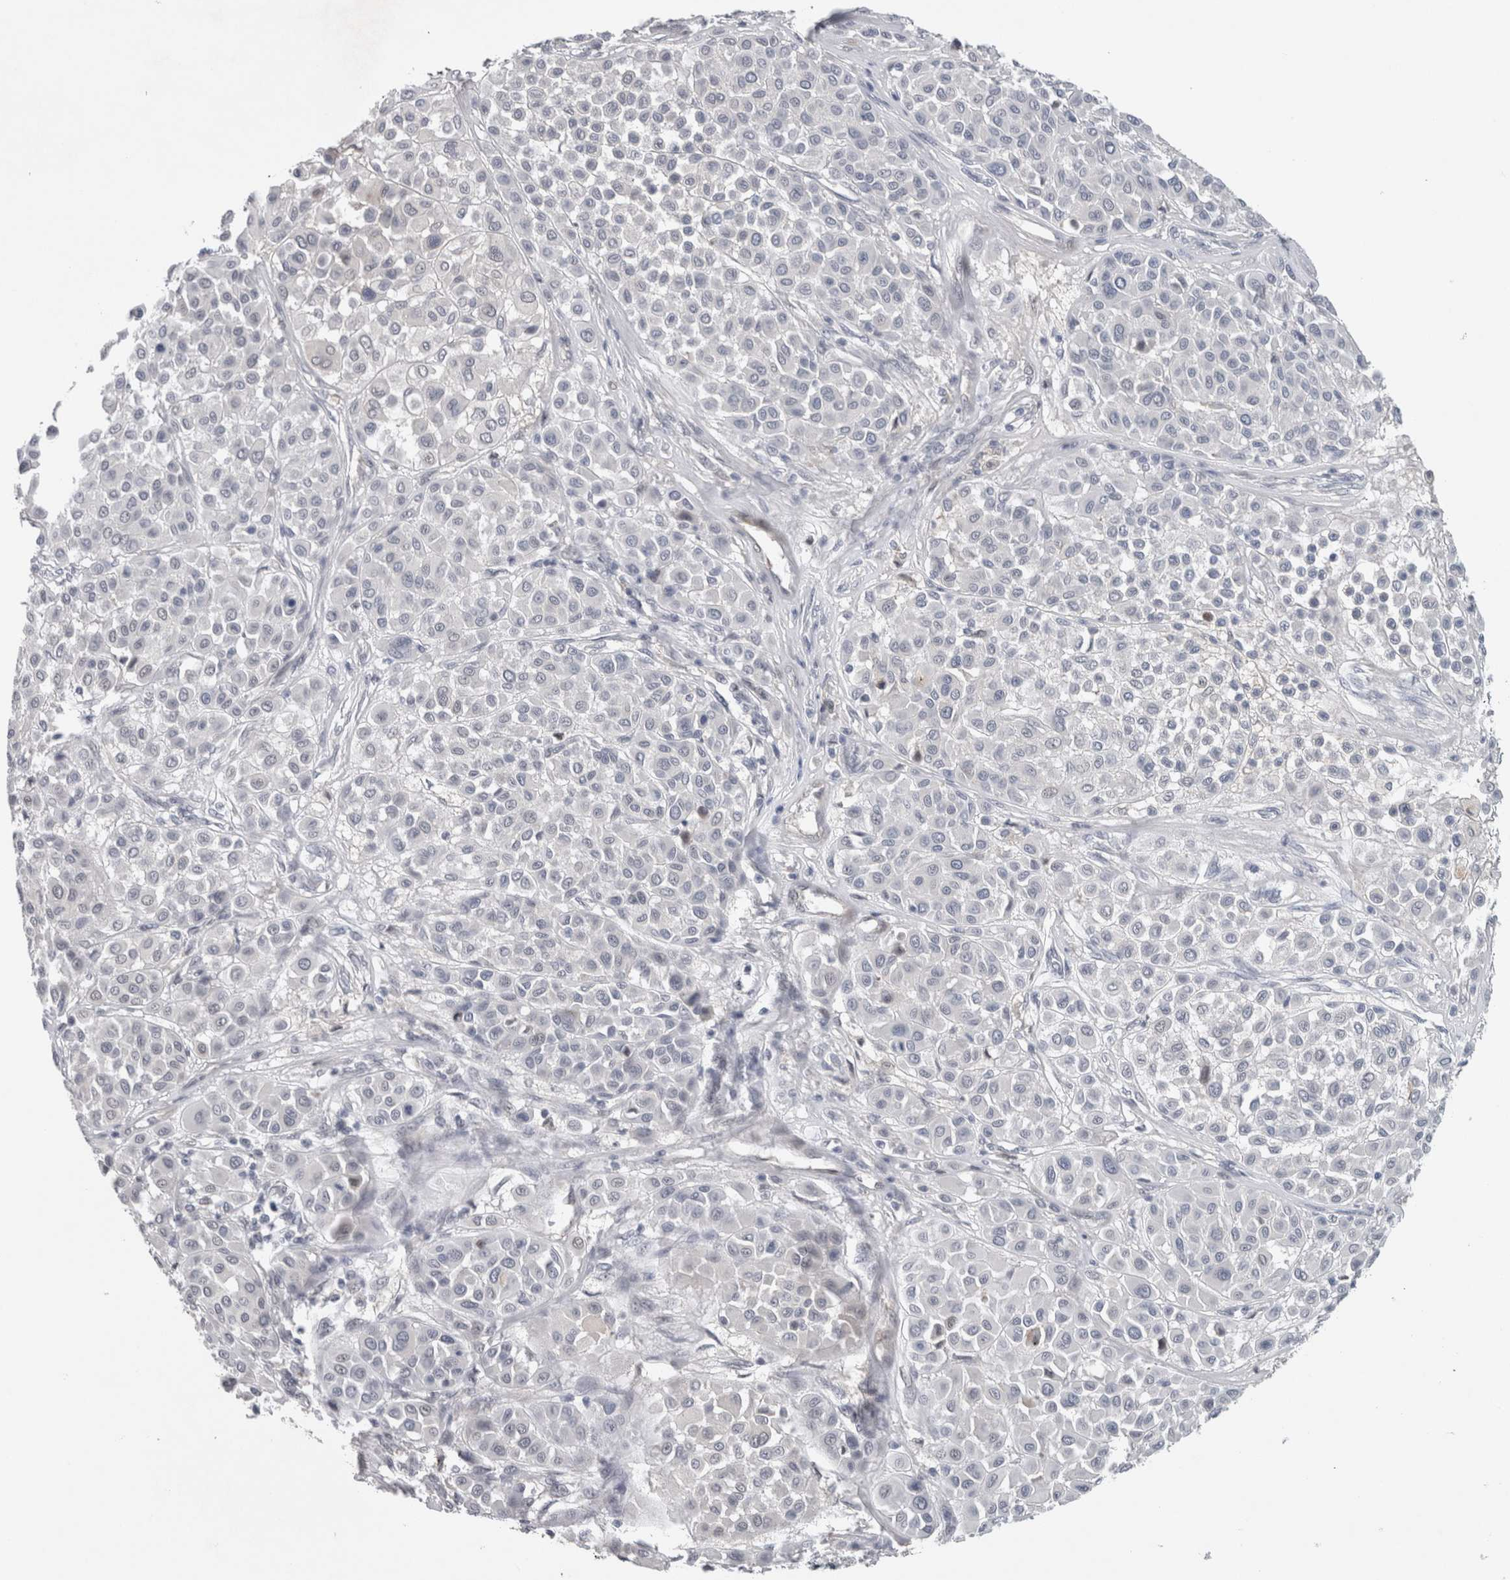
{"staining": {"intensity": "negative", "quantity": "none", "location": "none"}, "tissue": "melanoma", "cell_type": "Tumor cells", "image_type": "cancer", "snomed": [{"axis": "morphology", "description": "Malignant melanoma, Metastatic site"}, {"axis": "topography", "description": "Soft tissue"}], "caption": "The micrograph exhibits no staining of tumor cells in melanoma.", "gene": "PRXL2A", "patient": {"sex": "male", "age": 41}}